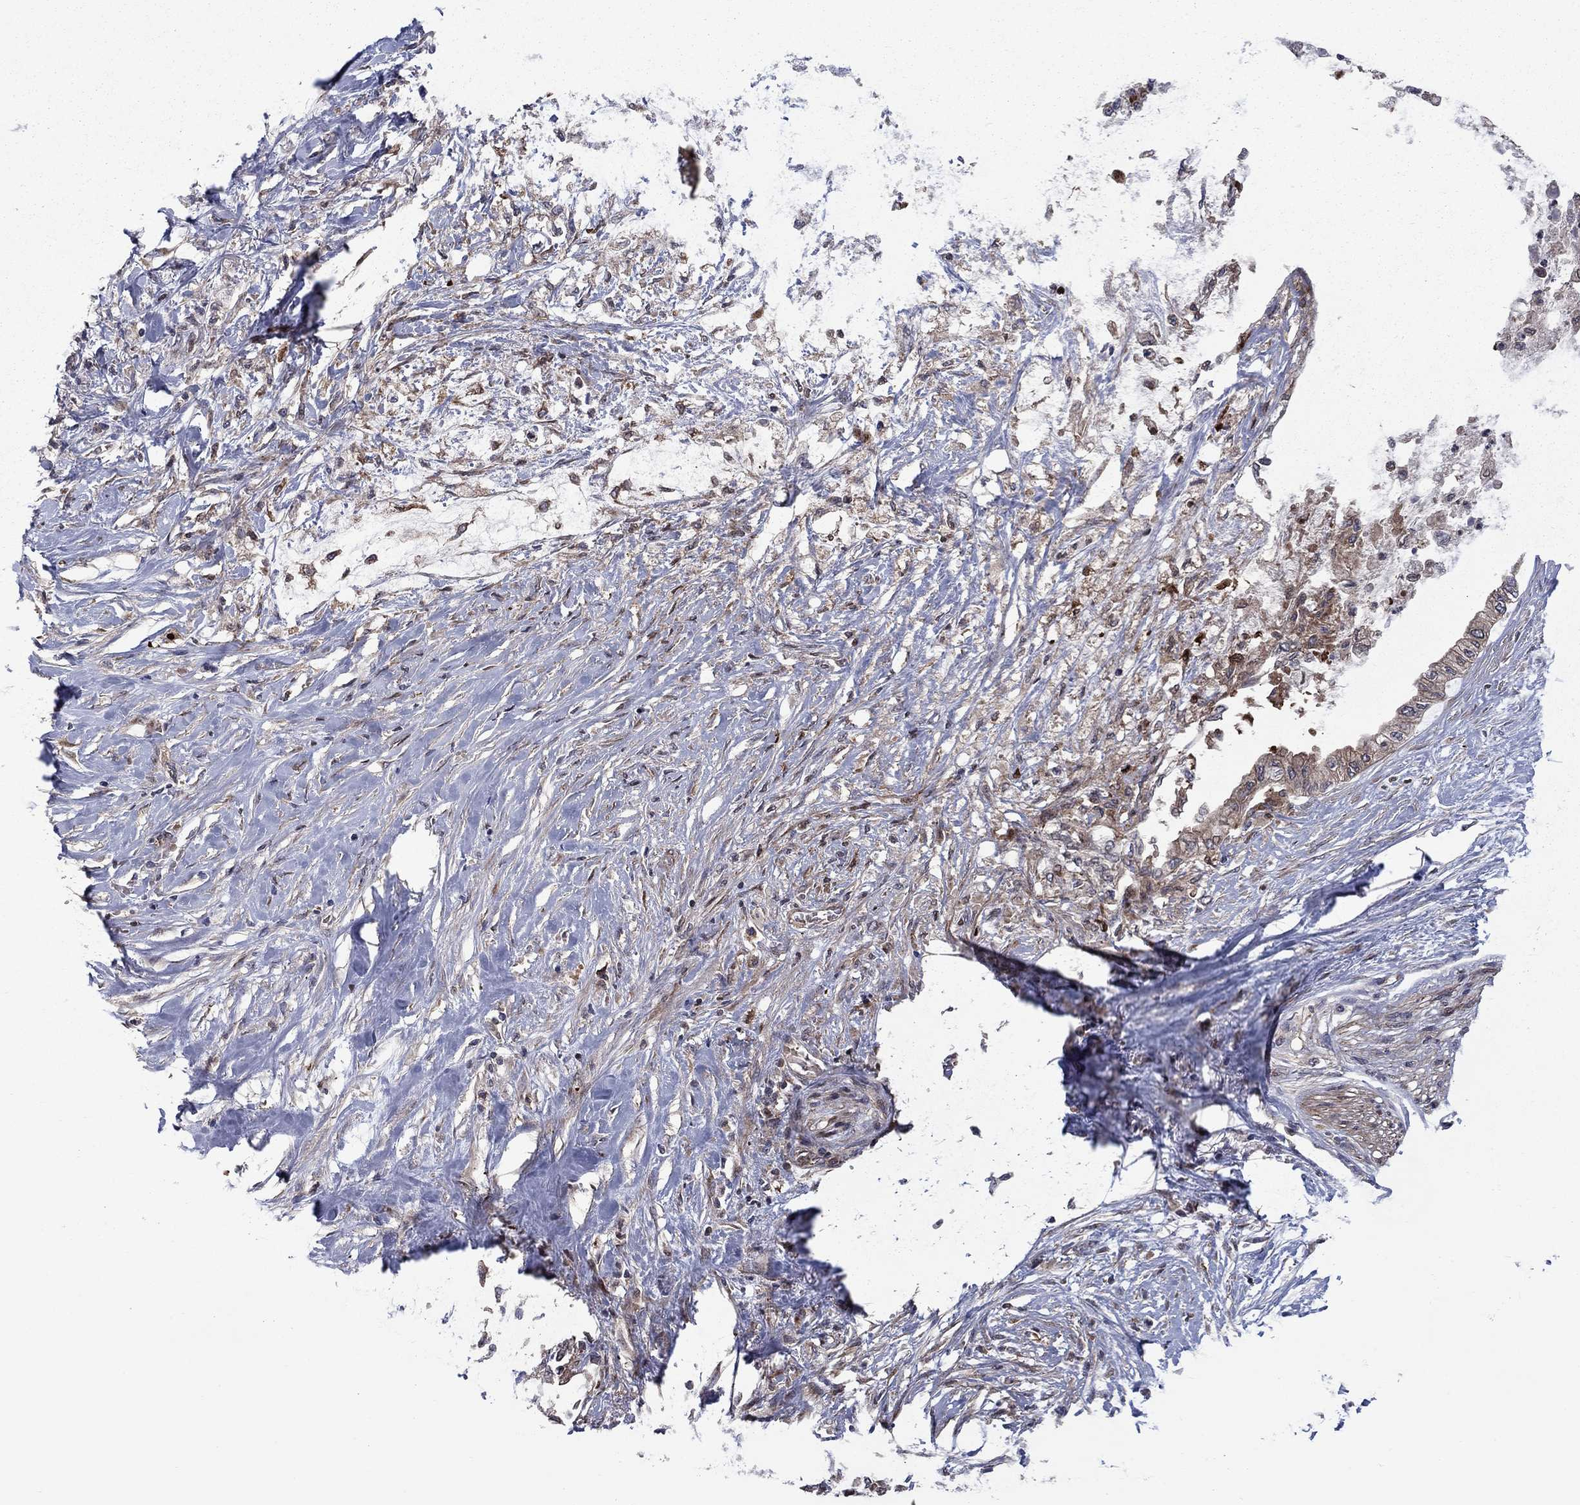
{"staining": {"intensity": "strong", "quantity": "25%-75%", "location": "cytoplasmic/membranous"}, "tissue": "pancreatic cancer", "cell_type": "Tumor cells", "image_type": "cancer", "snomed": [{"axis": "morphology", "description": "Normal tissue, NOS"}, {"axis": "morphology", "description": "Adenocarcinoma, NOS"}, {"axis": "topography", "description": "Pancreas"}, {"axis": "topography", "description": "Duodenum"}], "caption": "This is a photomicrograph of IHC staining of adenocarcinoma (pancreatic), which shows strong staining in the cytoplasmic/membranous of tumor cells.", "gene": "HDAC4", "patient": {"sex": "female", "age": 60}}